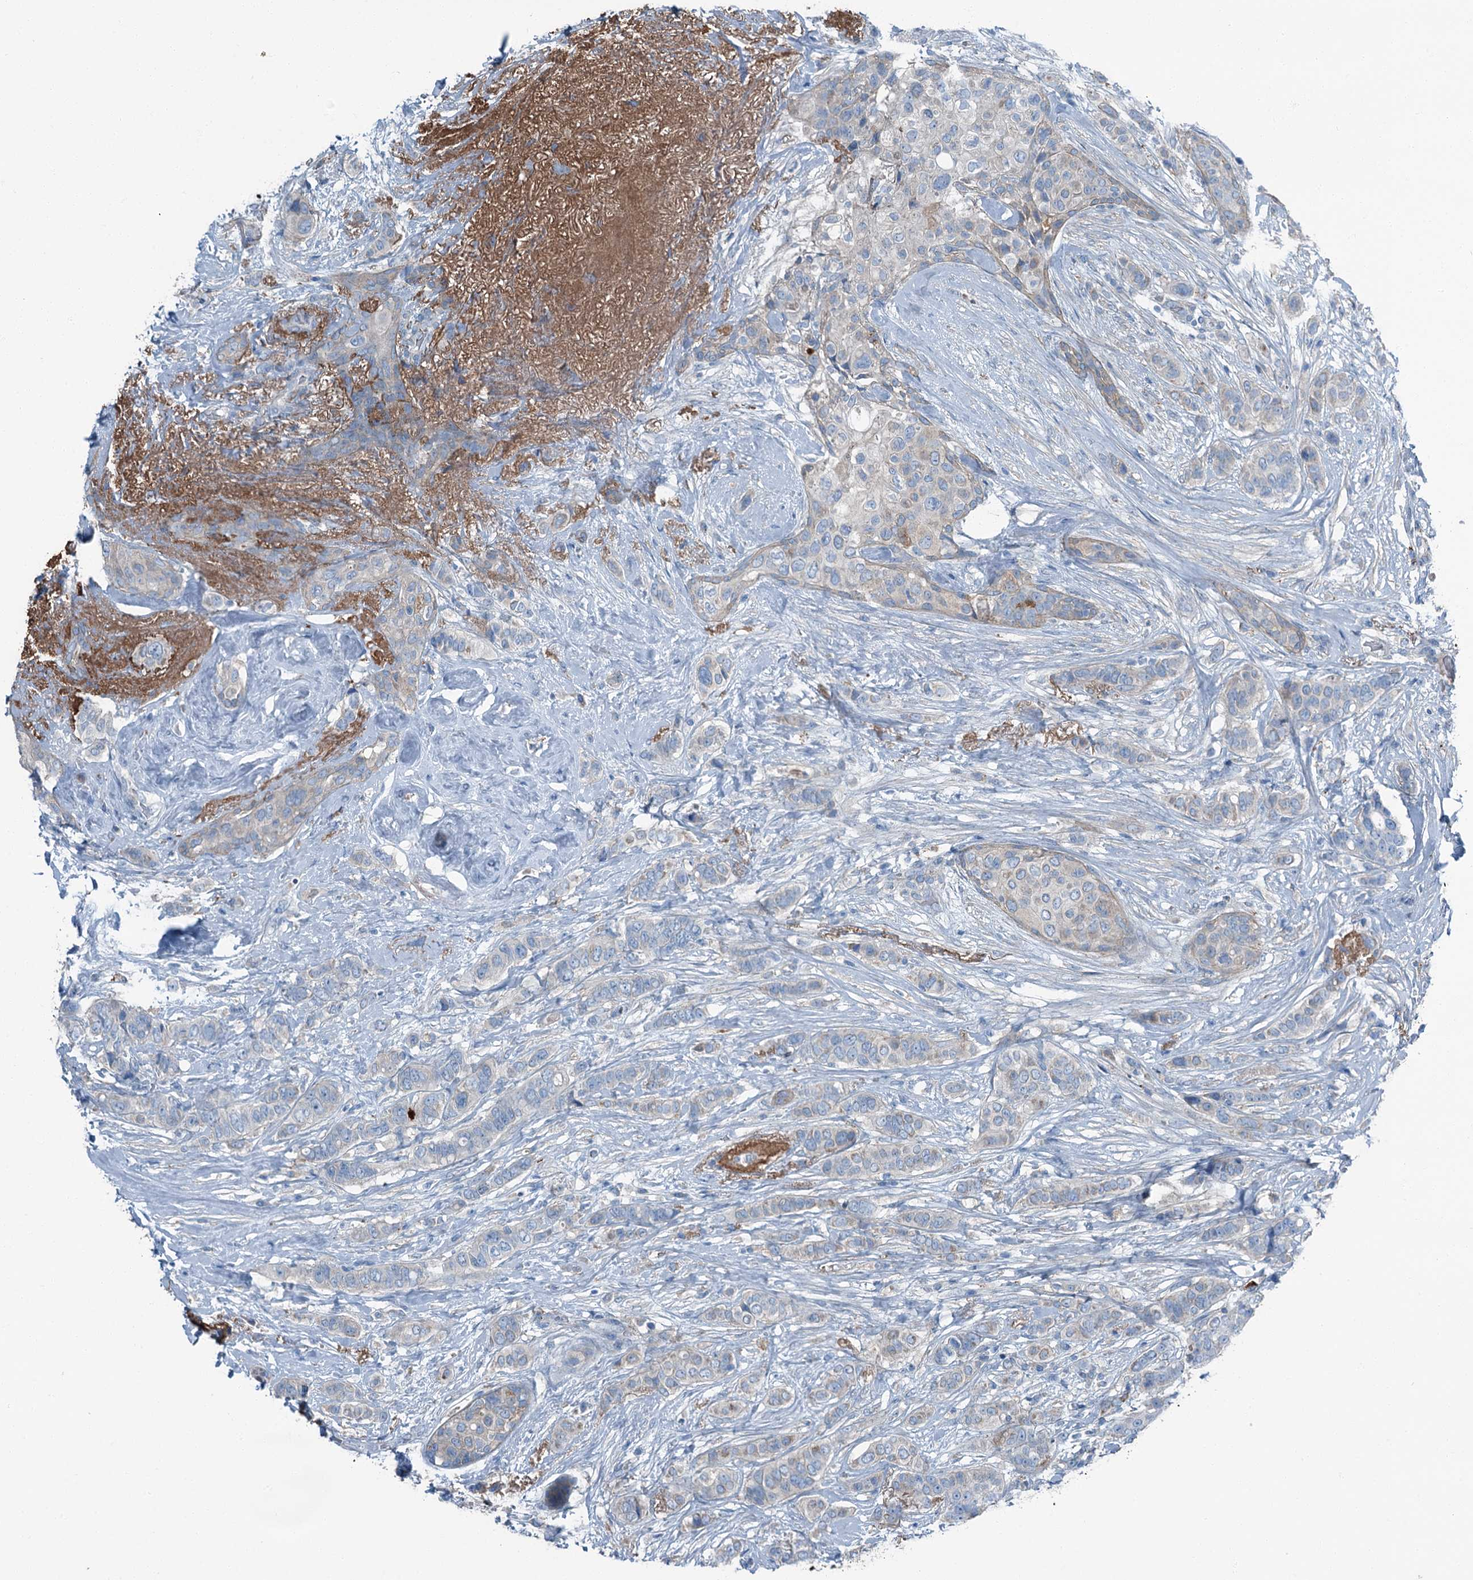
{"staining": {"intensity": "negative", "quantity": "none", "location": "none"}, "tissue": "breast cancer", "cell_type": "Tumor cells", "image_type": "cancer", "snomed": [{"axis": "morphology", "description": "Lobular carcinoma"}, {"axis": "topography", "description": "Breast"}], "caption": "Tumor cells are negative for brown protein staining in breast lobular carcinoma.", "gene": "AXL", "patient": {"sex": "female", "age": 51}}